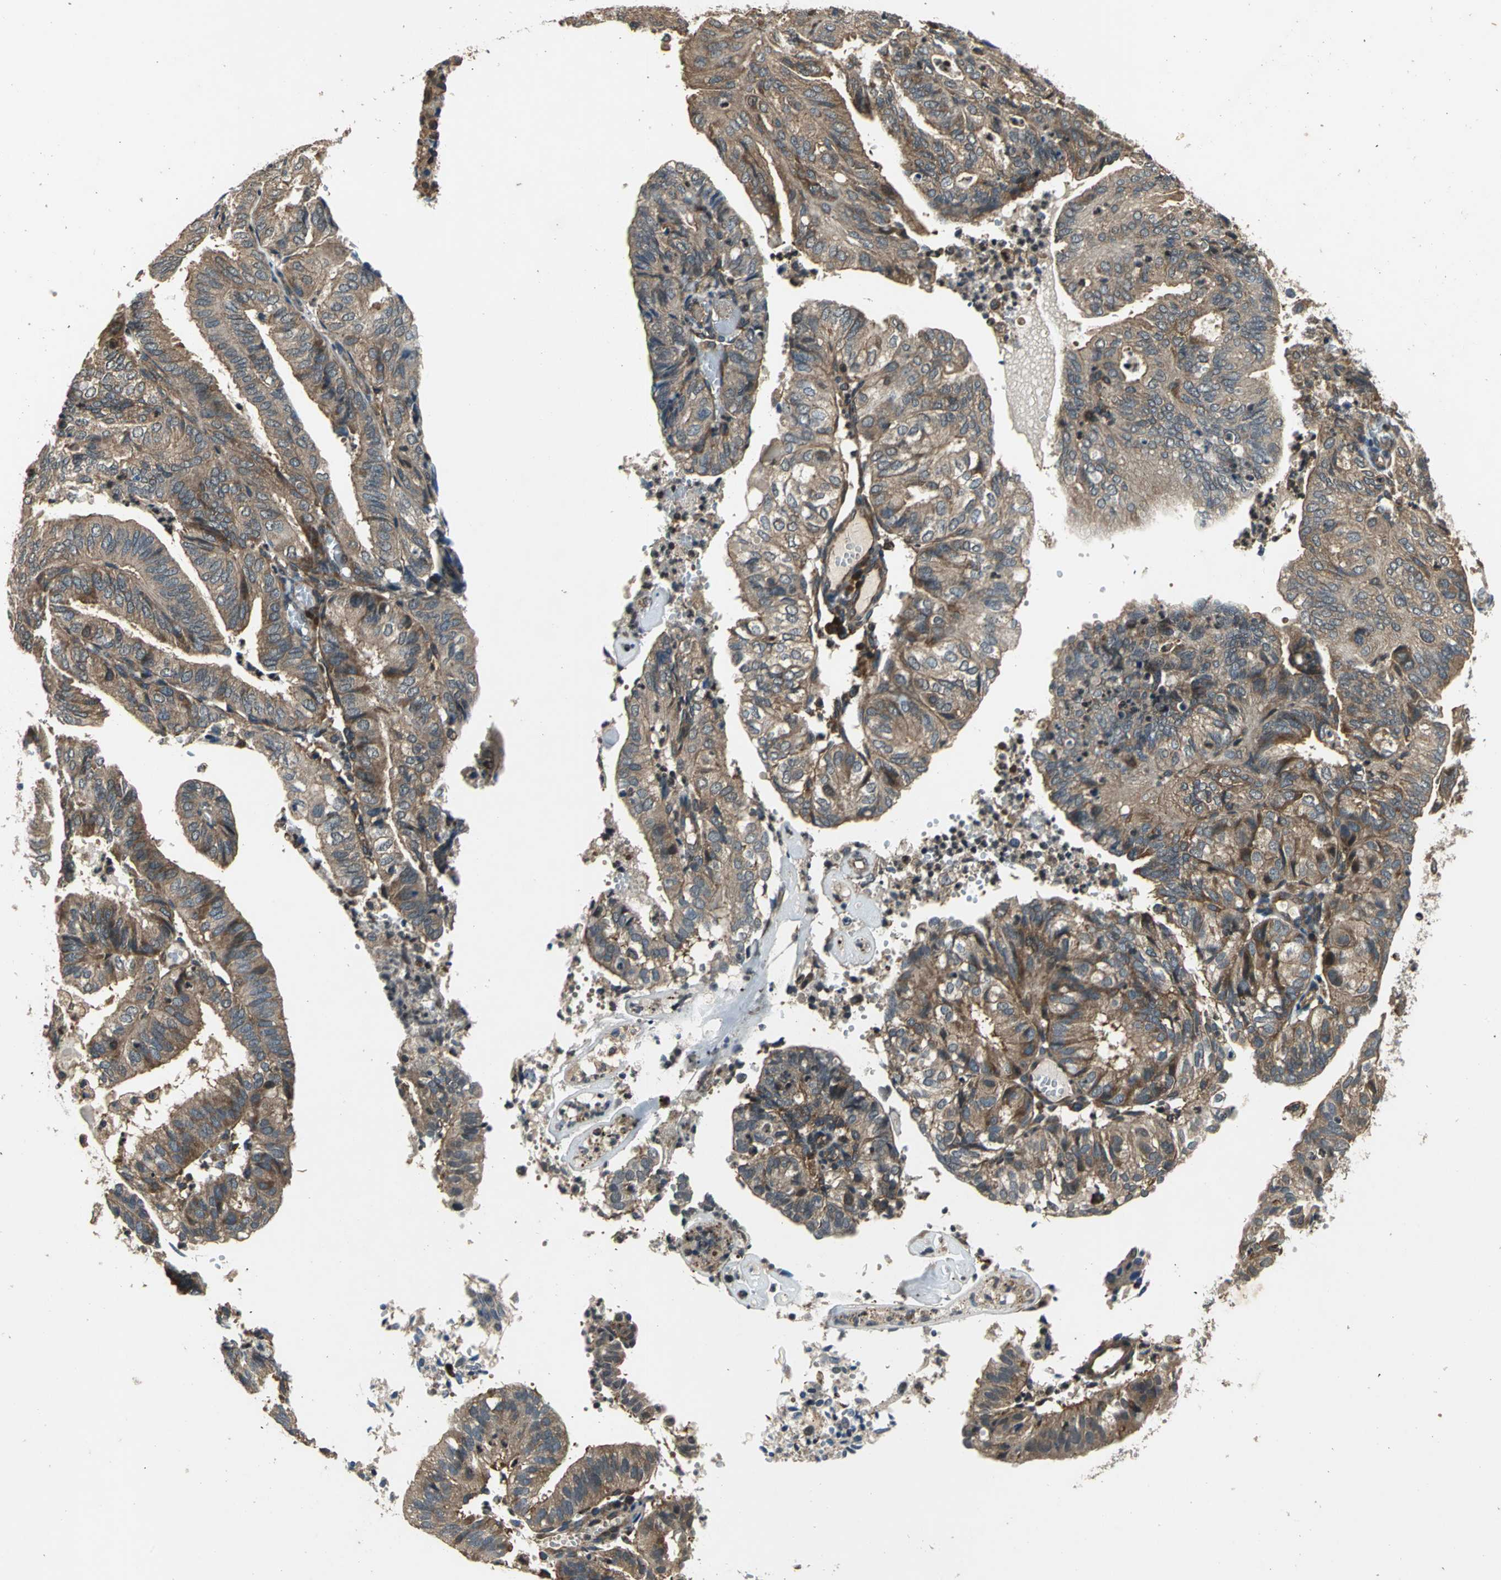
{"staining": {"intensity": "moderate", "quantity": ">75%", "location": "cytoplasmic/membranous"}, "tissue": "endometrial cancer", "cell_type": "Tumor cells", "image_type": "cancer", "snomed": [{"axis": "morphology", "description": "Adenocarcinoma, NOS"}, {"axis": "topography", "description": "Uterus"}], "caption": "Endometrial cancer (adenocarcinoma) tissue displays moderate cytoplasmic/membranous staining in about >75% of tumor cells", "gene": "EIF2B2", "patient": {"sex": "female", "age": 60}}